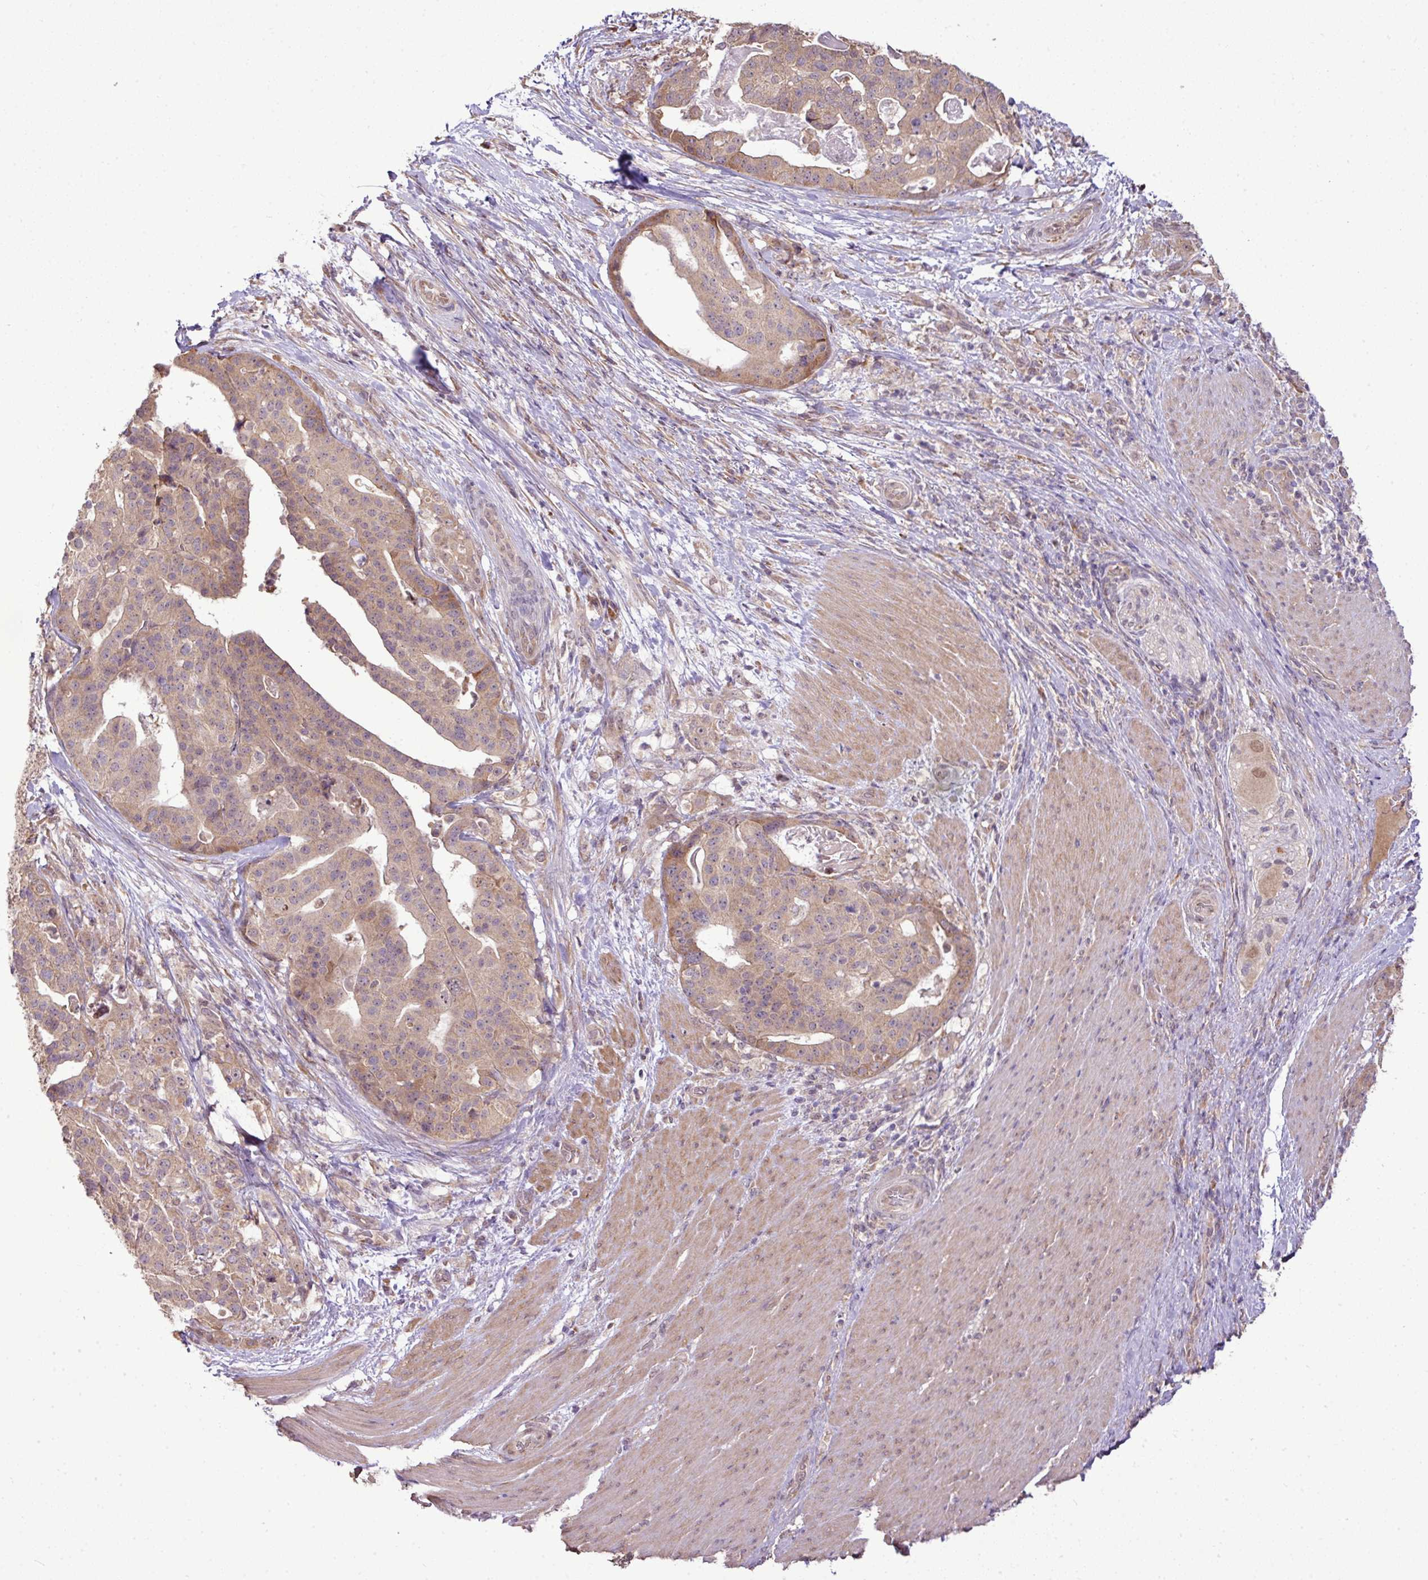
{"staining": {"intensity": "moderate", "quantity": ">75%", "location": "cytoplasmic/membranous"}, "tissue": "stomach cancer", "cell_type": "Tumor cells", "image_type": "cancer", "snomed": [{"axis": "morphology", "description": "Adenocarcinoma, NOS"}, {"axis": "topography", "description": "Stomach"}], "caption": "Moderate cytoplasmic/membranous staining is seen in approximately >75% of tumor cells in stomach adenocarcinoma. Ihc stains the protein of interest in brown and the nuclei are stained blue.", "gene": "DNAAF4", "patient": {"sex": "male", "age": 48}}